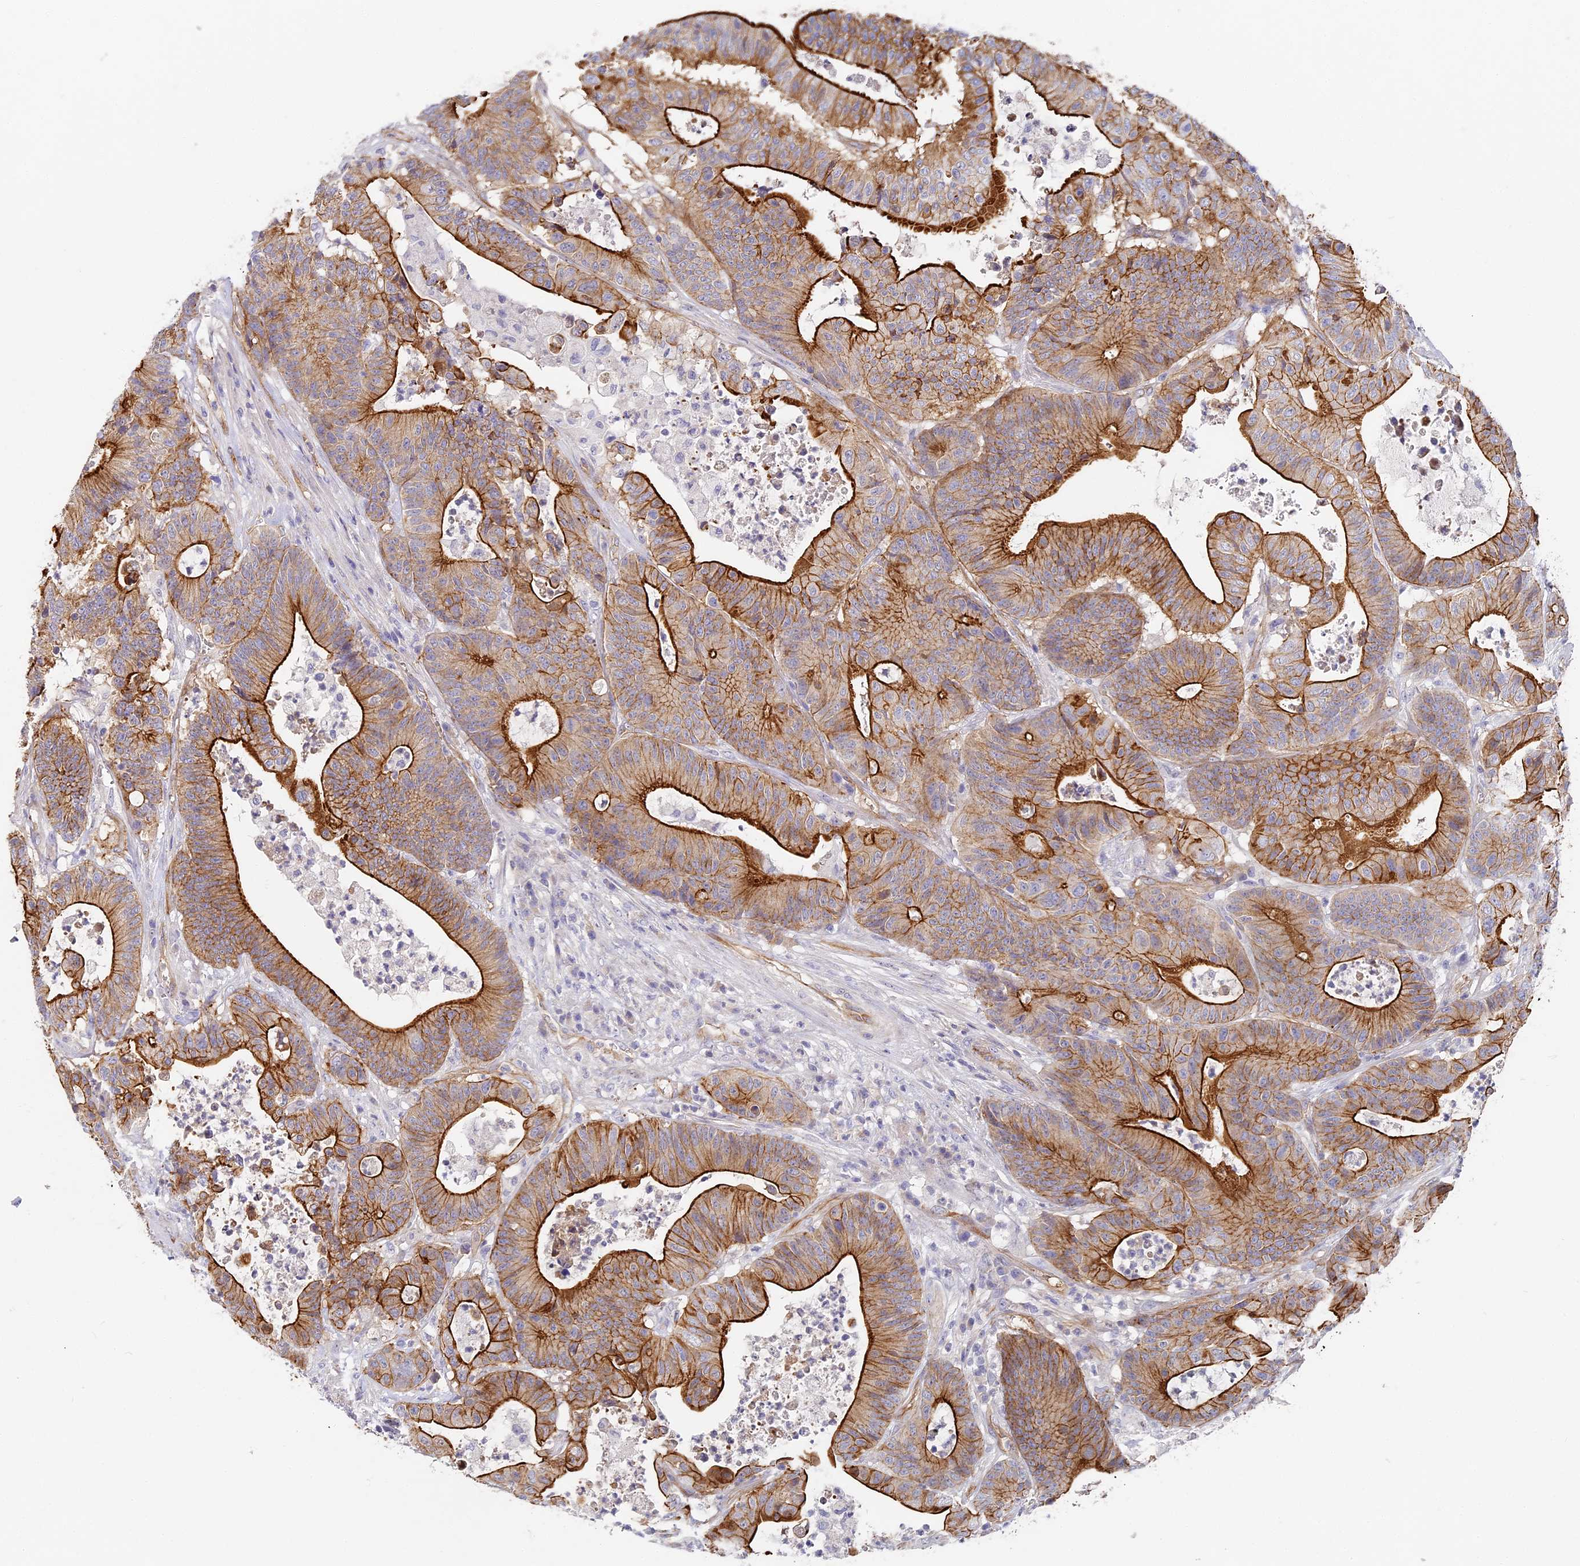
{"staining": {"intensity": "strong", "quantity": "25%-75%", "location": "cytoplasmic/membranous"}, "tissue": "colorectal cancer", "cell_type": "Tumor cells", "image_type": "cancer", "snomed": [{"axis": "morphology", "description": "Adenocarcinoma, NOS"}, {"axis": "topography", "description": "Colon"}], "caption": "IHC image of neoplastic tissue: colorectal adenocarcinoma stained using immunohistochemistry (IHC) displays high levels of strong protein expression localized specifically in the cytoplasmic/membranous of tumor cells, appearing as a cytoplasmic/membranous brown color.", "gene": "CCDC30", "patient": {"sex": "female", "age": 84}}